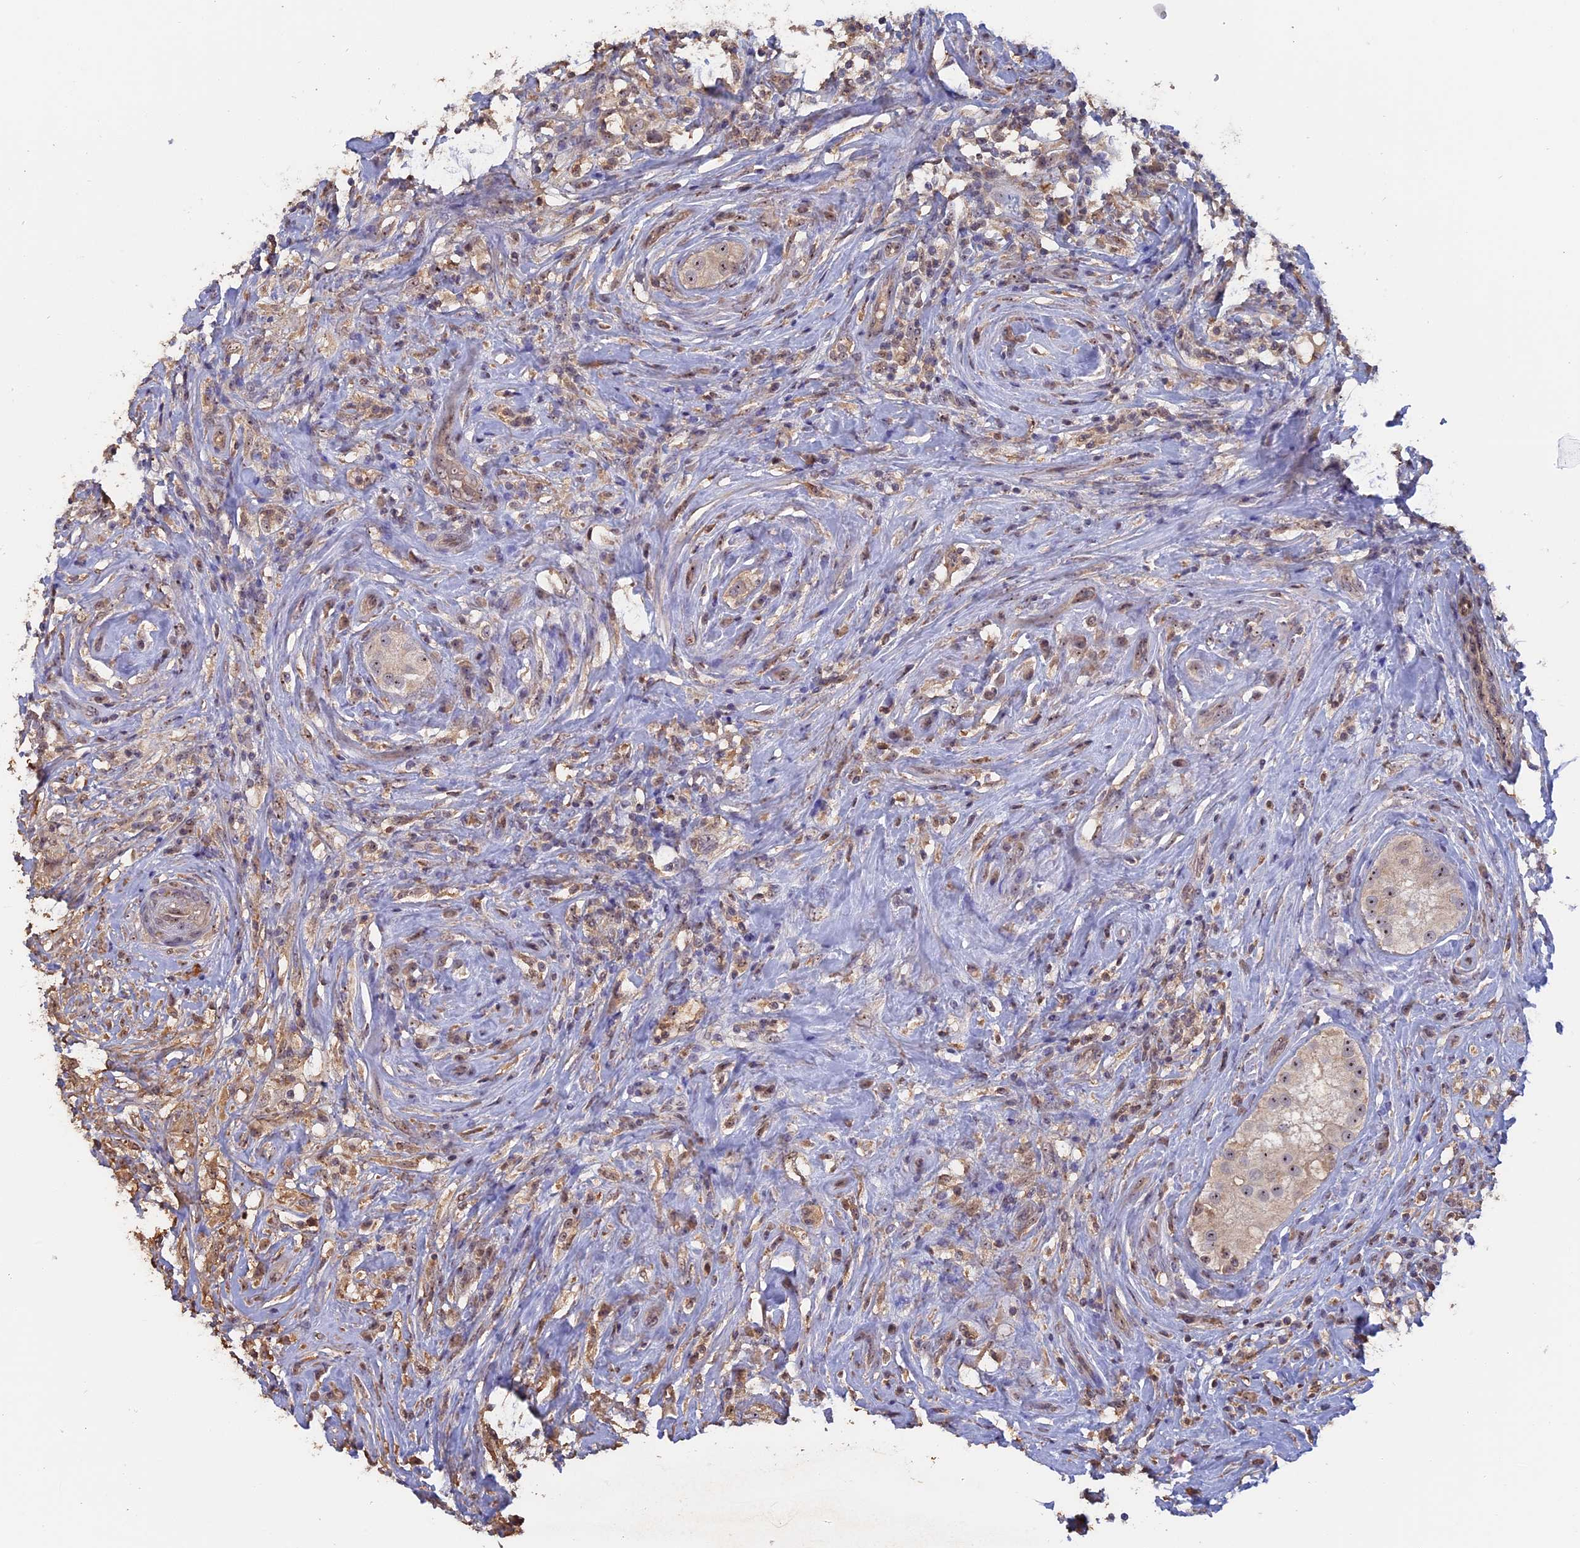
{"staining": {"intensity": "moderate", "quantity": ">75%", "location": "nuclear"}, "tissue": "testis cancer", "cell_type": "Tumor cells", "image_type": "cancer", "snomed": [{"axis": "morphology", "description": "Seminoma, NOS"}, {"axis": "topography", "description": "Testis"}], "caption": "Protein staining demonstrates moderate nuclear staining in approximately >75% of tumor cells in testis seminoma.", "gene": "FAM98C", "patient": {"sex": "male", "age": 49}}